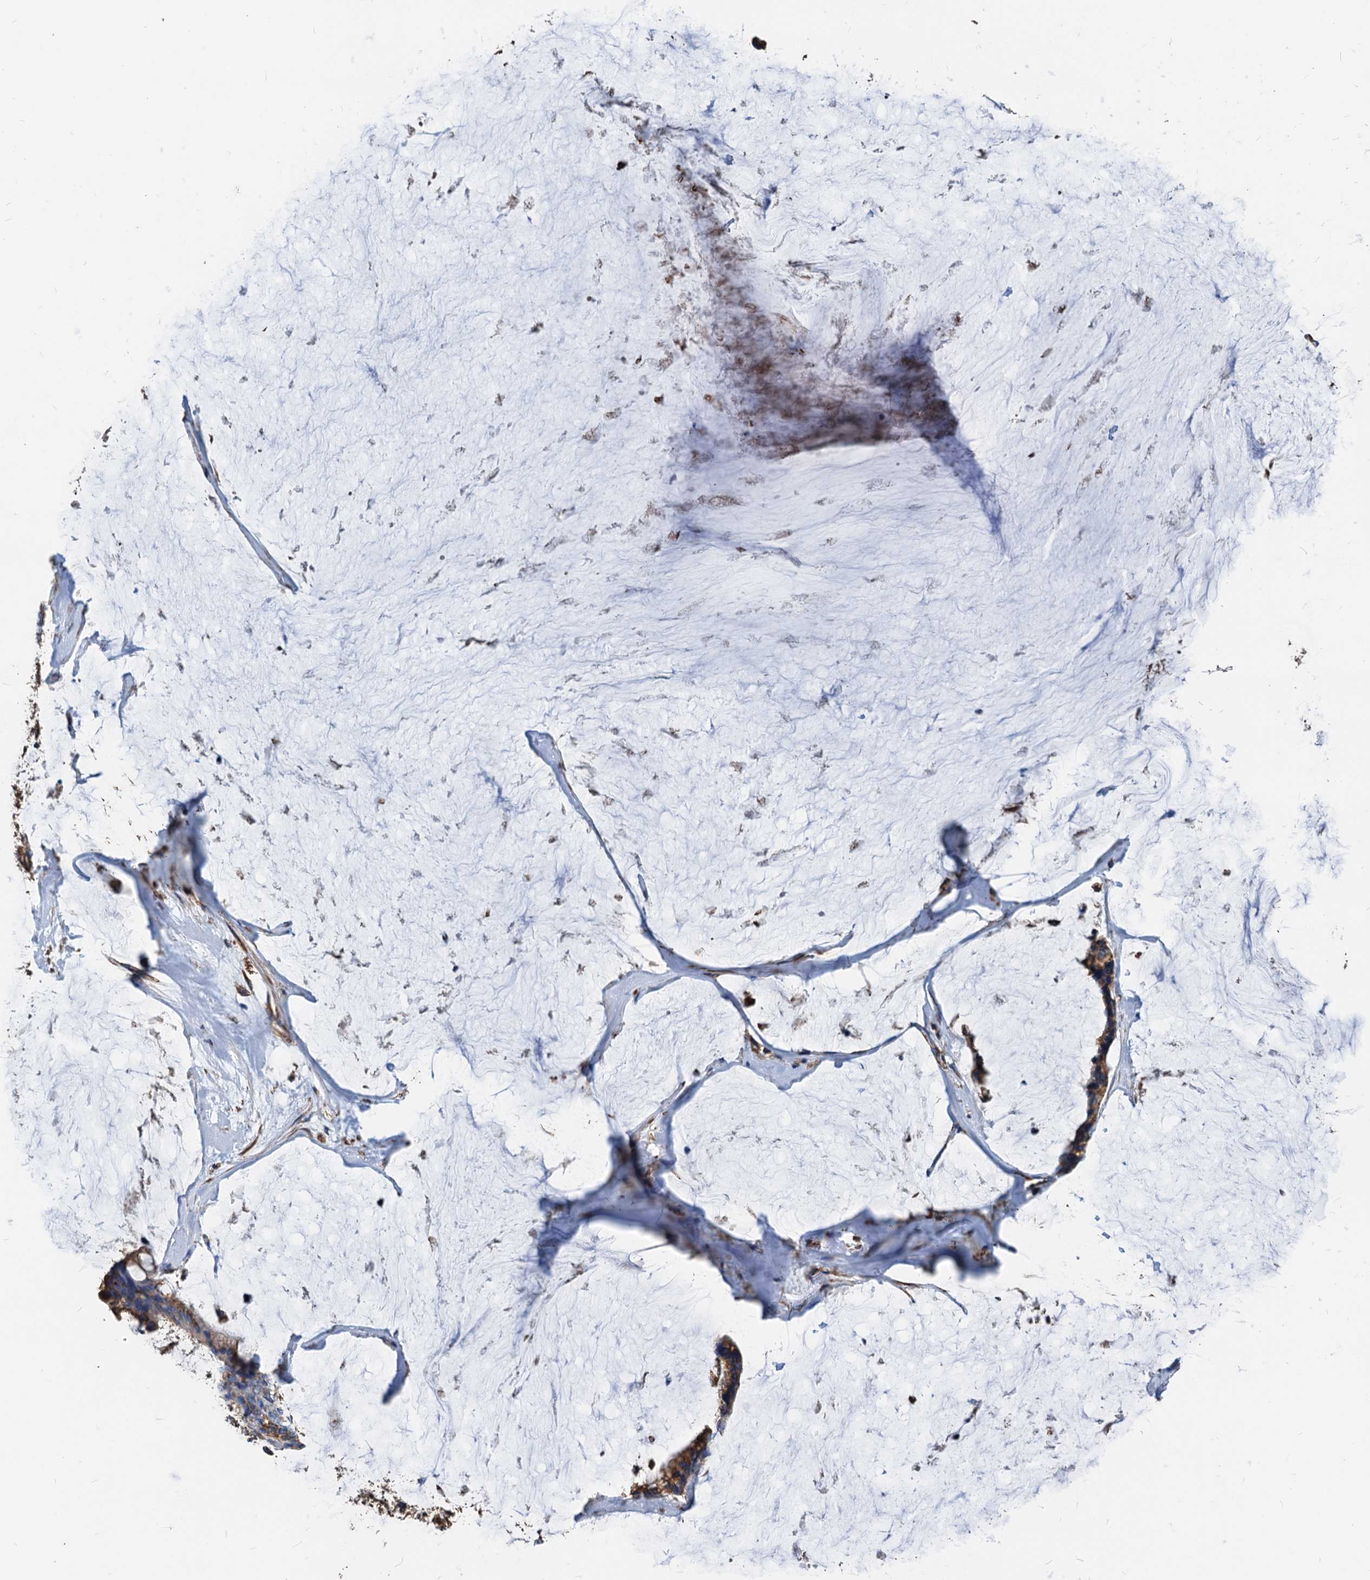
{"staining": {"intensity": "moderate", "quantity": ">75%", "location": "cytoplasmic/membranous"}, "tissue": "ovarian cancer", "cell_type": "Tumor cells", "image_type": "cancer", "snomed": [{"axis": "morphology", "description": "Cystadenocarcinoma, mucinous, NOS"}, {"axis": "topography", "description": "Ovary"}], "caption": "Brown immunohistochemical staining in human ovarian cancer displays moderate cytoplasmic/membranous staining in about >75% of tumor cells. Nuclei are stained in blue.", "gene": "HSPA5", "patient": {"sex": "female", "age": 39}}